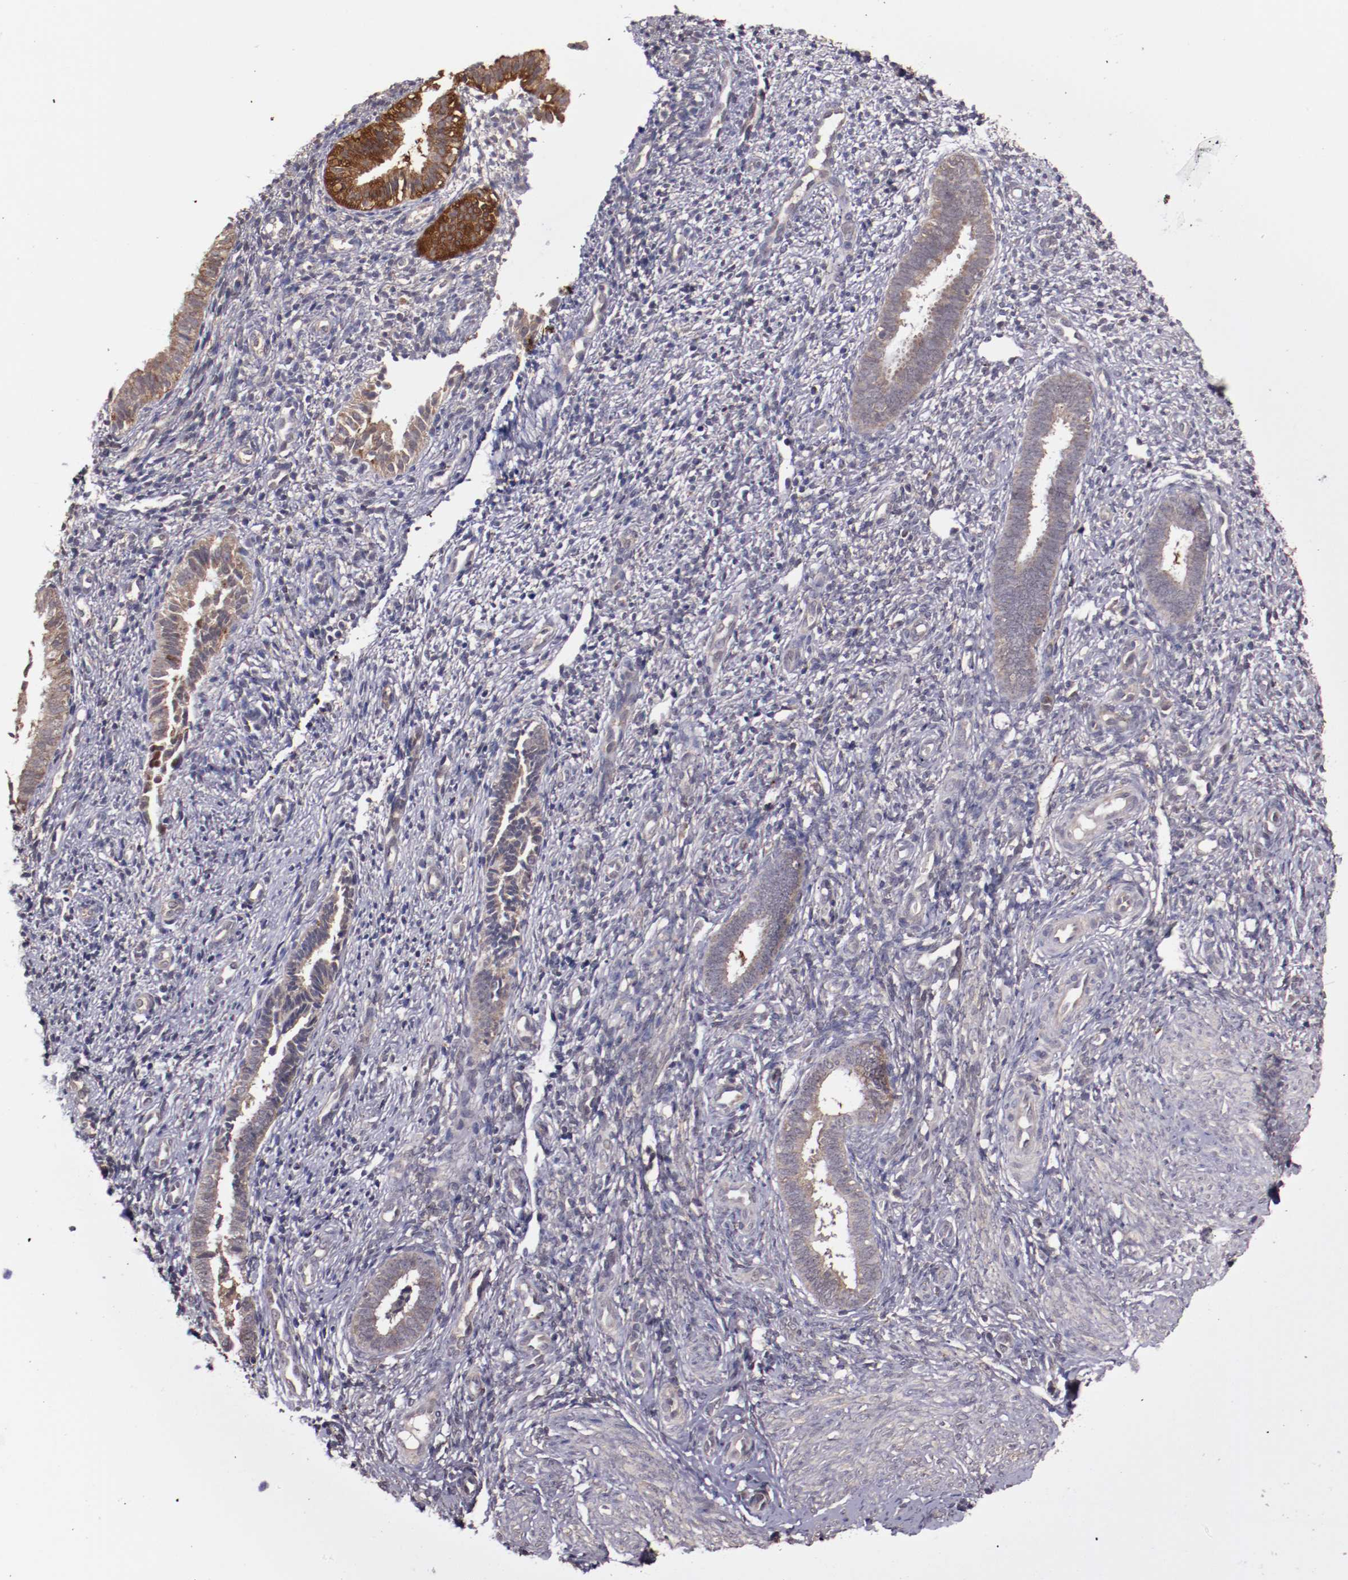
{"staining": {"intensity": "weak", "quantity": ">75%", "location": "cytoplasmic/membranous"}, "tissue": "endometrium", "cell_type": "Cells in endometrial stroma", "image_type": "normal", "snomed": [{"axis": "morphology", "description": "Normal tissue, NOS"}, {"axis": "topography", "description": "Endometrium"}], "caption": "Protein staining displays weak cytoplasmic/membranous staining in approximately >75% of cells in endometrial stroma in unremarkable endometrium.", "gene": "FTSJ1", "patient": {"sex": "female", "age": 27}}